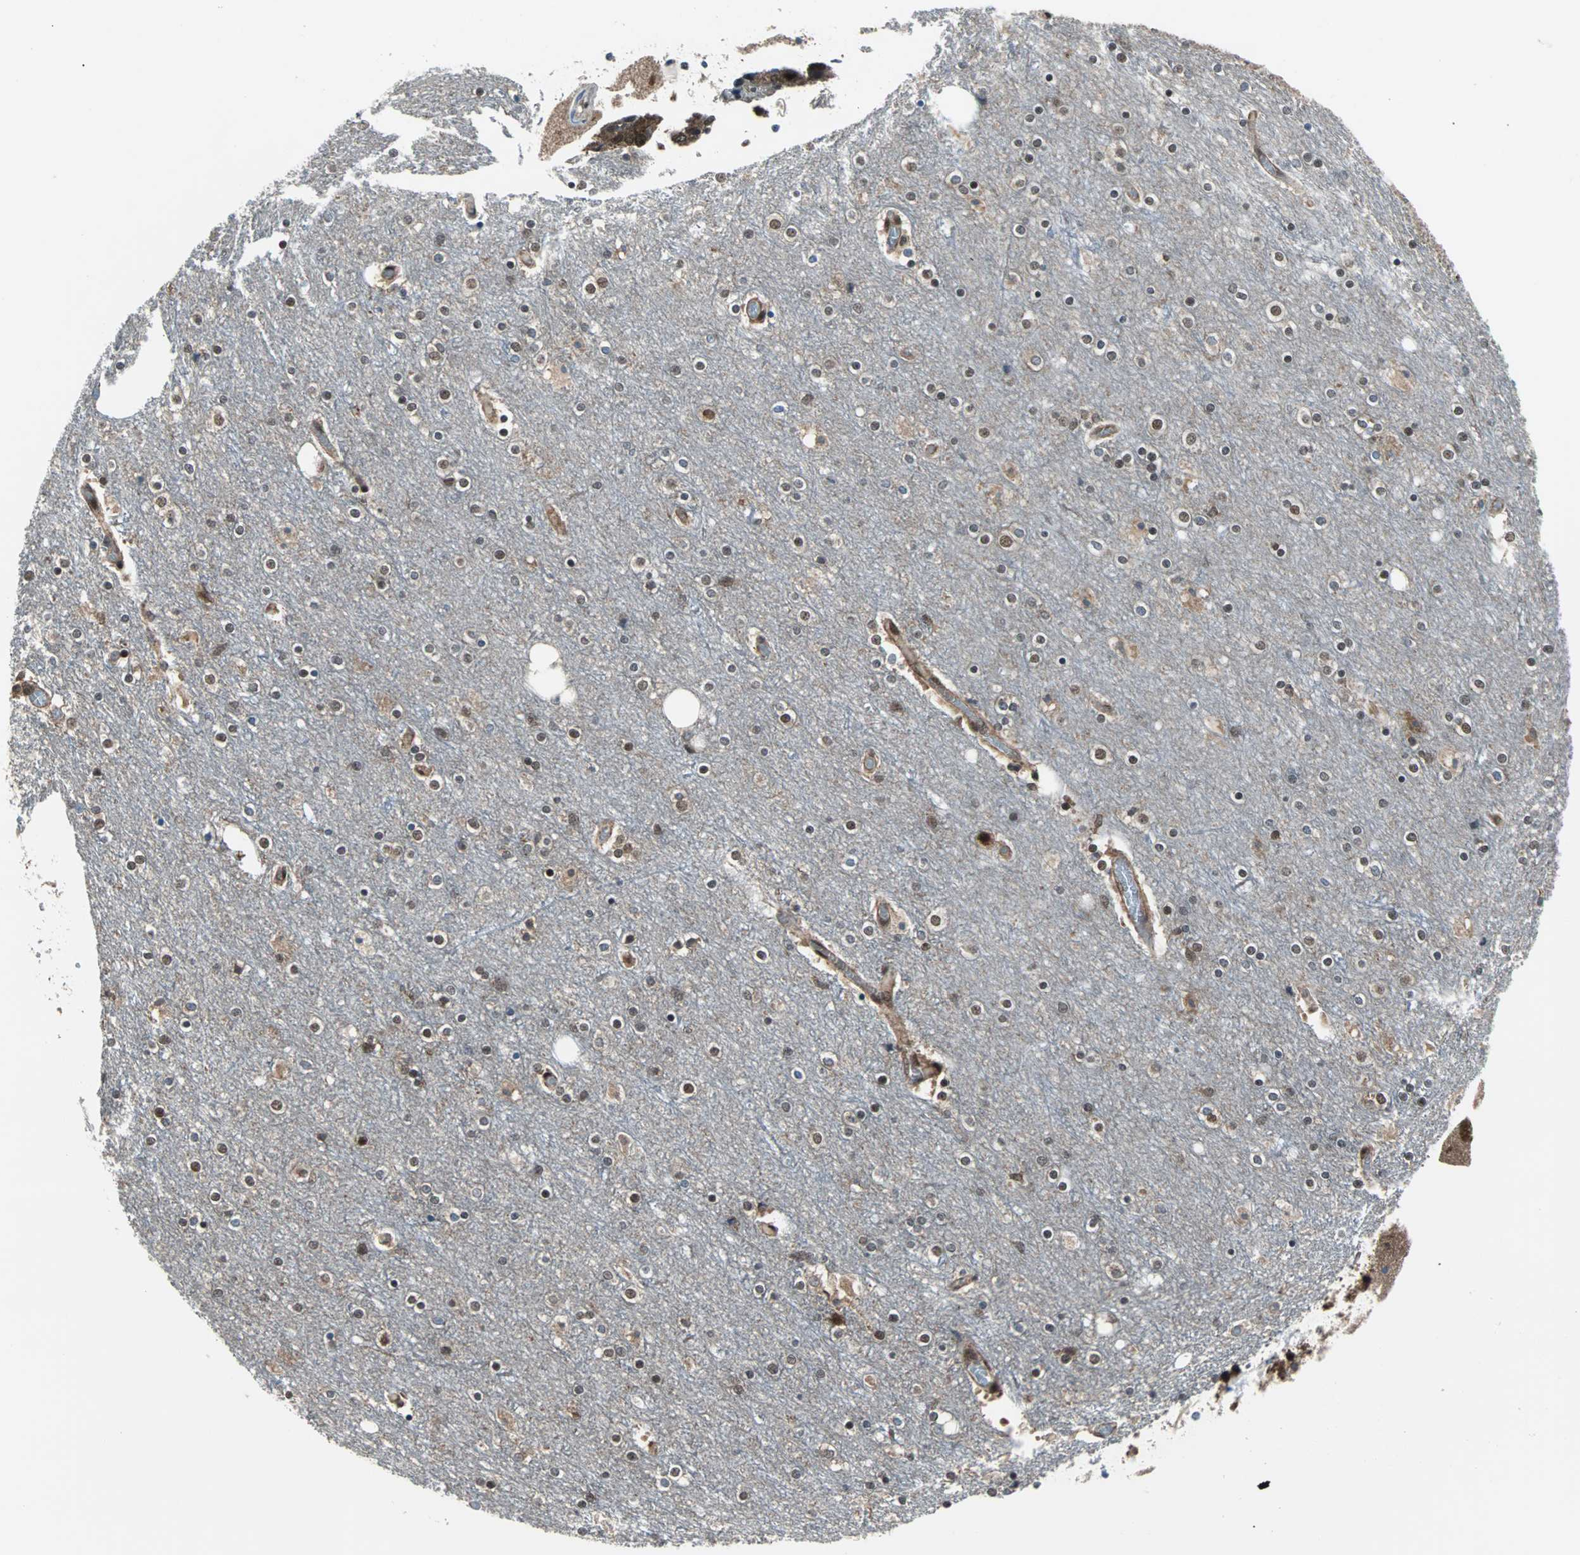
{"staining": {"intensity": "moderate", "quantity": "25%-75%", "location": "cytoplasmic/membranous"}, "tissue": "cerebral cortex", "cell_type": "Endothelial cells", "image_type": "normal", "snomed": [{"axis": "morphology", "description": "Normal tissue, NOS"}, {"axis": "topography", "description": "Cerebral cortex"}], "caption": "A brown stain labels moderate cytoplasmic/membranous staining of a protein in endothelial cells of benign human cerebral cortex.", "gene": "VCP", "patient": {"sex": "female", "age": 54}}